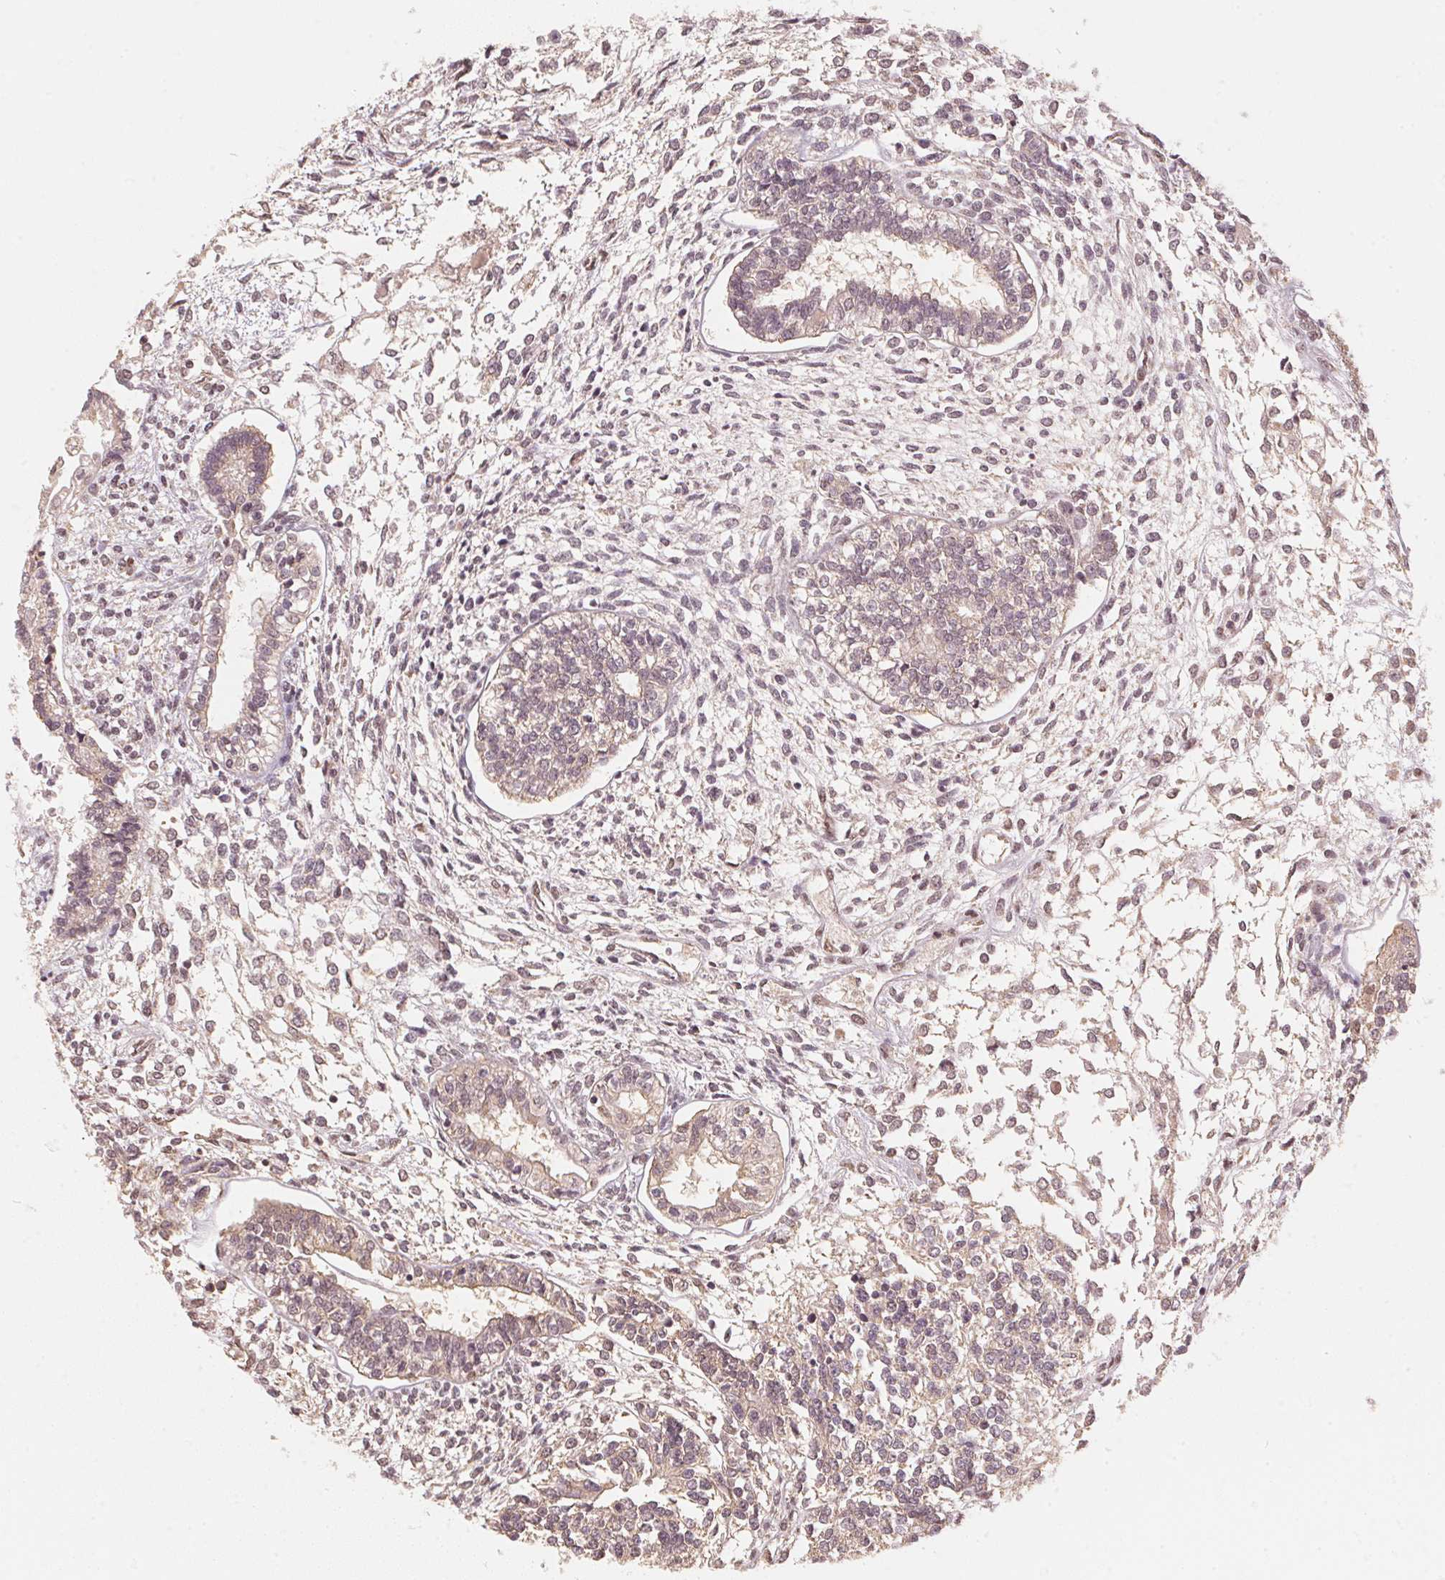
{"staining": {"intensity": "weak", "quantity": "25%-75%", "location": "cytoplasmic/membranous"}, "tissue": "testis cancer", "cell_type": "Tumor cells", "image_type": "cancer", "snomed": [{"axis": "morphology", "description": "Carcinoma, Embryonal, NOS"}, {"axis": "topography", "description": "Testis"}], "caption": "Weak cytoplasmic/membranous protein positivity is present in approximately 25%-75% of tumor cells in testis cancer. Nuclei are stained in blue.", "gene": "C2orf73", "patient": {"sex": "male", "age": 37}}